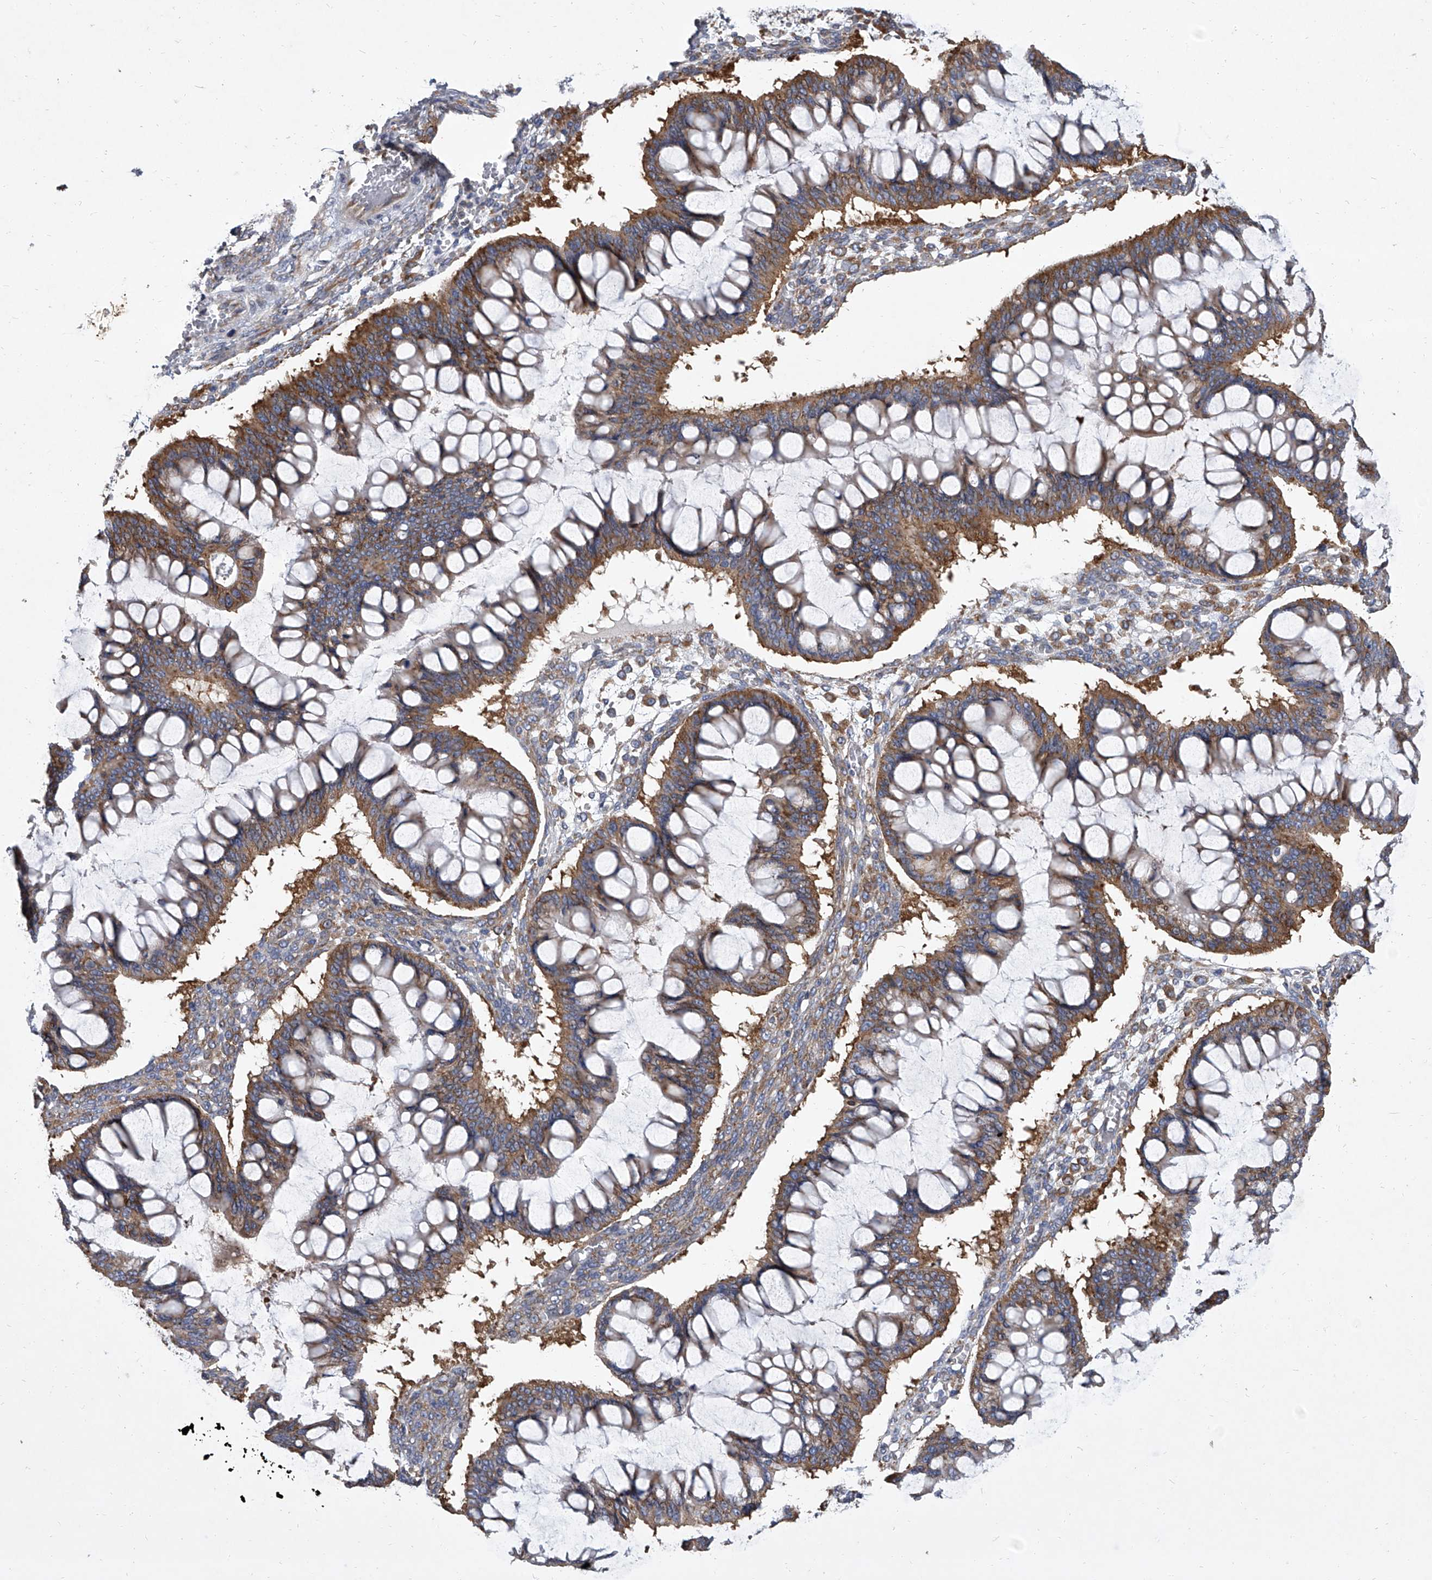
{"staining": {"intensity": "moderate", "quantity": ">75%", "location": "cytoplasmic/membranous"}, "tissue": "ovarian cancer", "cell_type": "Tumor cells", "image_type": "cancer", "snomed": [{"axis": "morphology", "description": "Cystadenocarcinoma, mucinous, NOS"}, {"axis": "topography", "description": "Ovary"}], "caption": "Protein staining demonstrates moderate cytoplasmic/membranous expression in approximately >75% of tumor cells in ovarian cancer (mucinous cystadenocarcinoma). The staining was performed using DAB (3,3'-diaminobenzidine), with brown indicating positive protein expression. Nuclei are stained blue with hematoxylin.", "gene": "EIF2S2", "patient": {"sex": "female", "age": 73}}